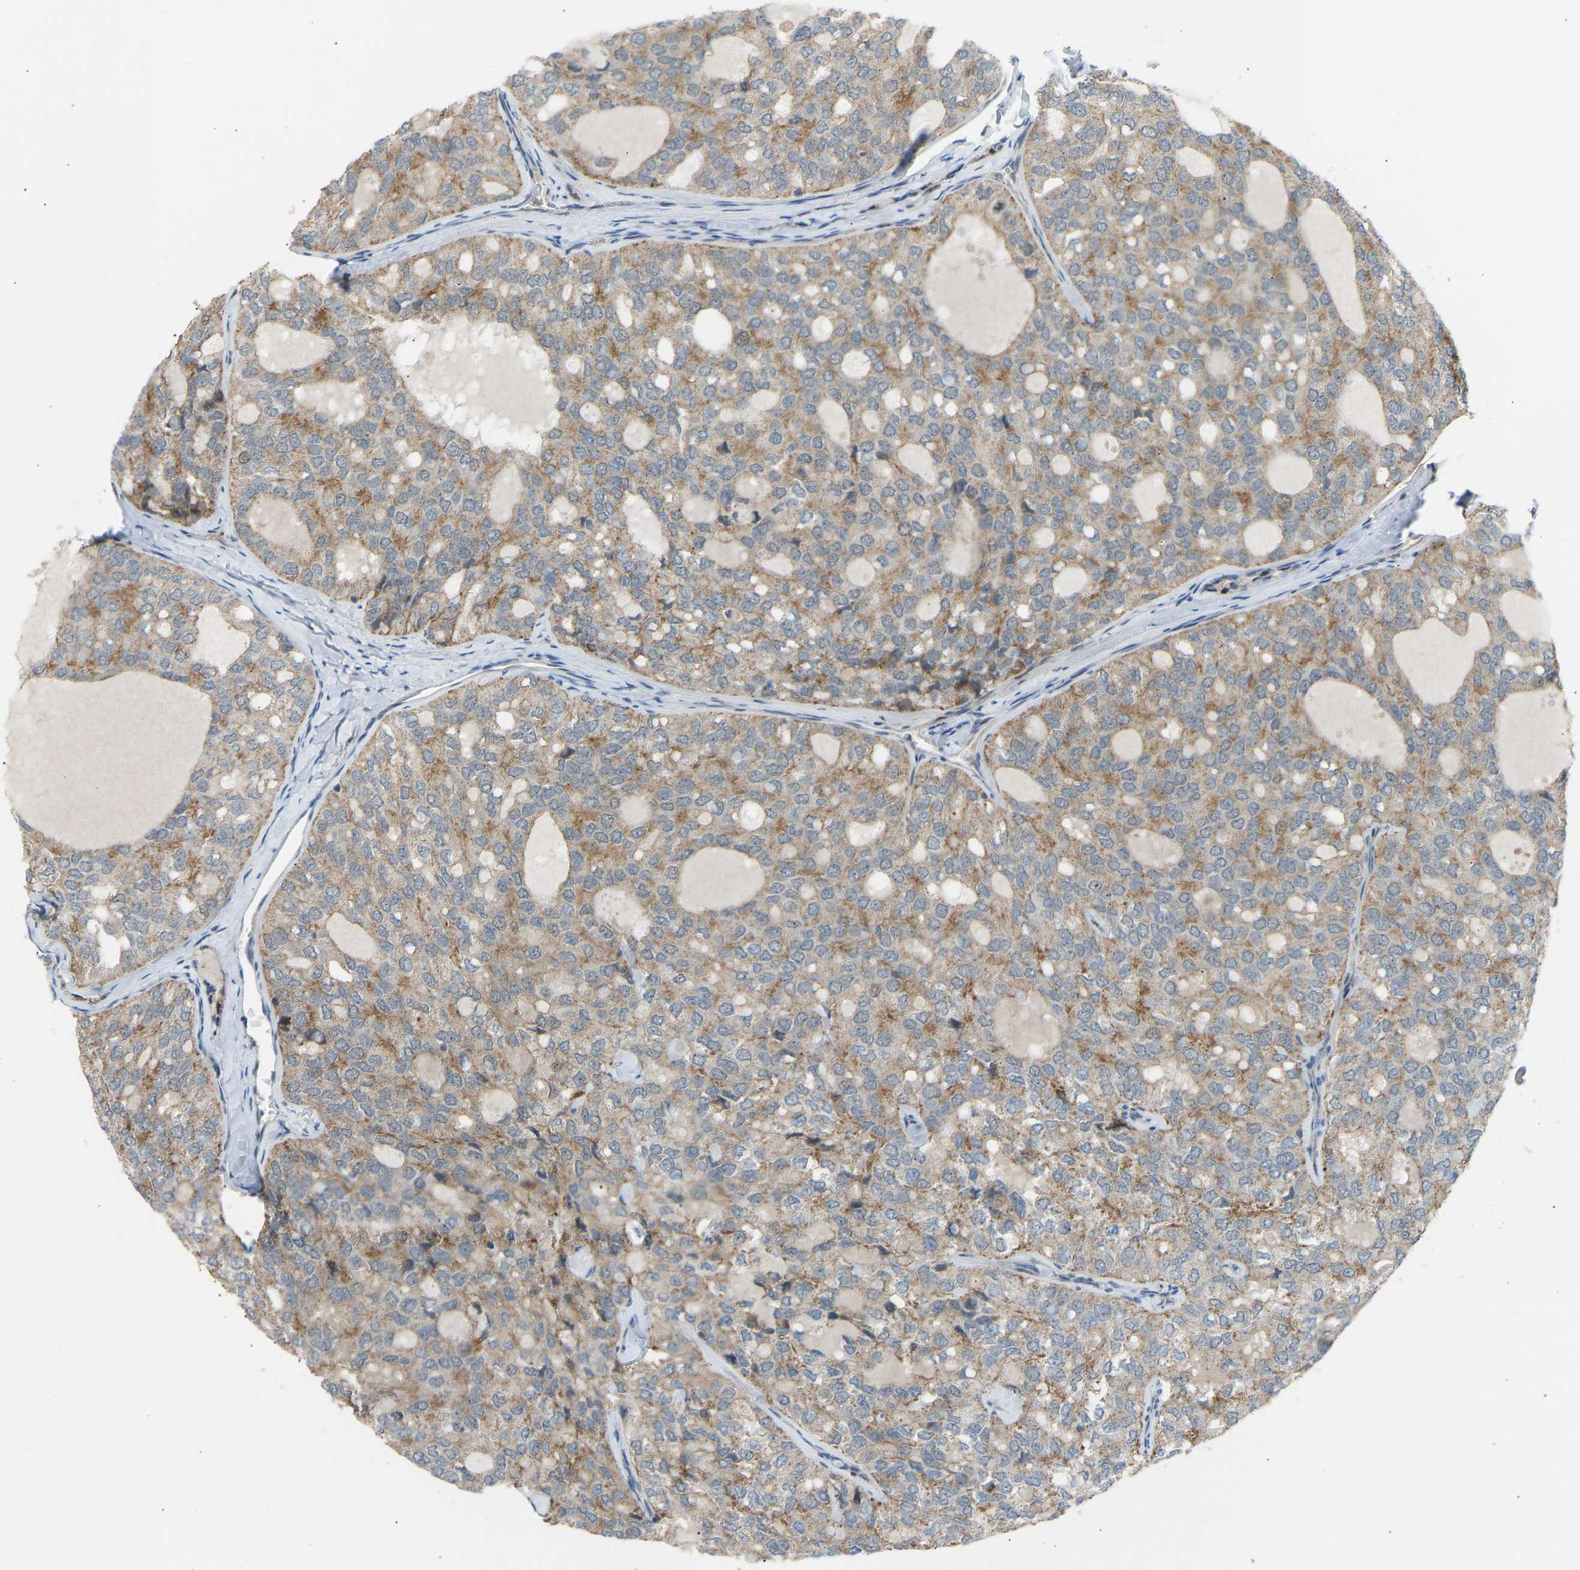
{"staining": {"intensity": "moderate", "quantity": "25%-75%", "location": "cytoplasmic/membranous"}, "tissue": "thyroid cancer", "cell_type": "Tumor cells", "image_type": "cancer", "snomed": [{"axis": "morphology", "description": "Follicular adenoma carcinoma, NOS"}, {"axis": "topography", "description": "Thyroid gland"}], "caption": "Approximately 25%-75% of tumor cells in human follicular adenoma carcinoma (thyroid) reveal moderate cytoplasmic/membranous protein expression as visualized by brown immunohistochemical staining.", "gene": "VPS41", "patient": {"sex": "male", "age": 75}}